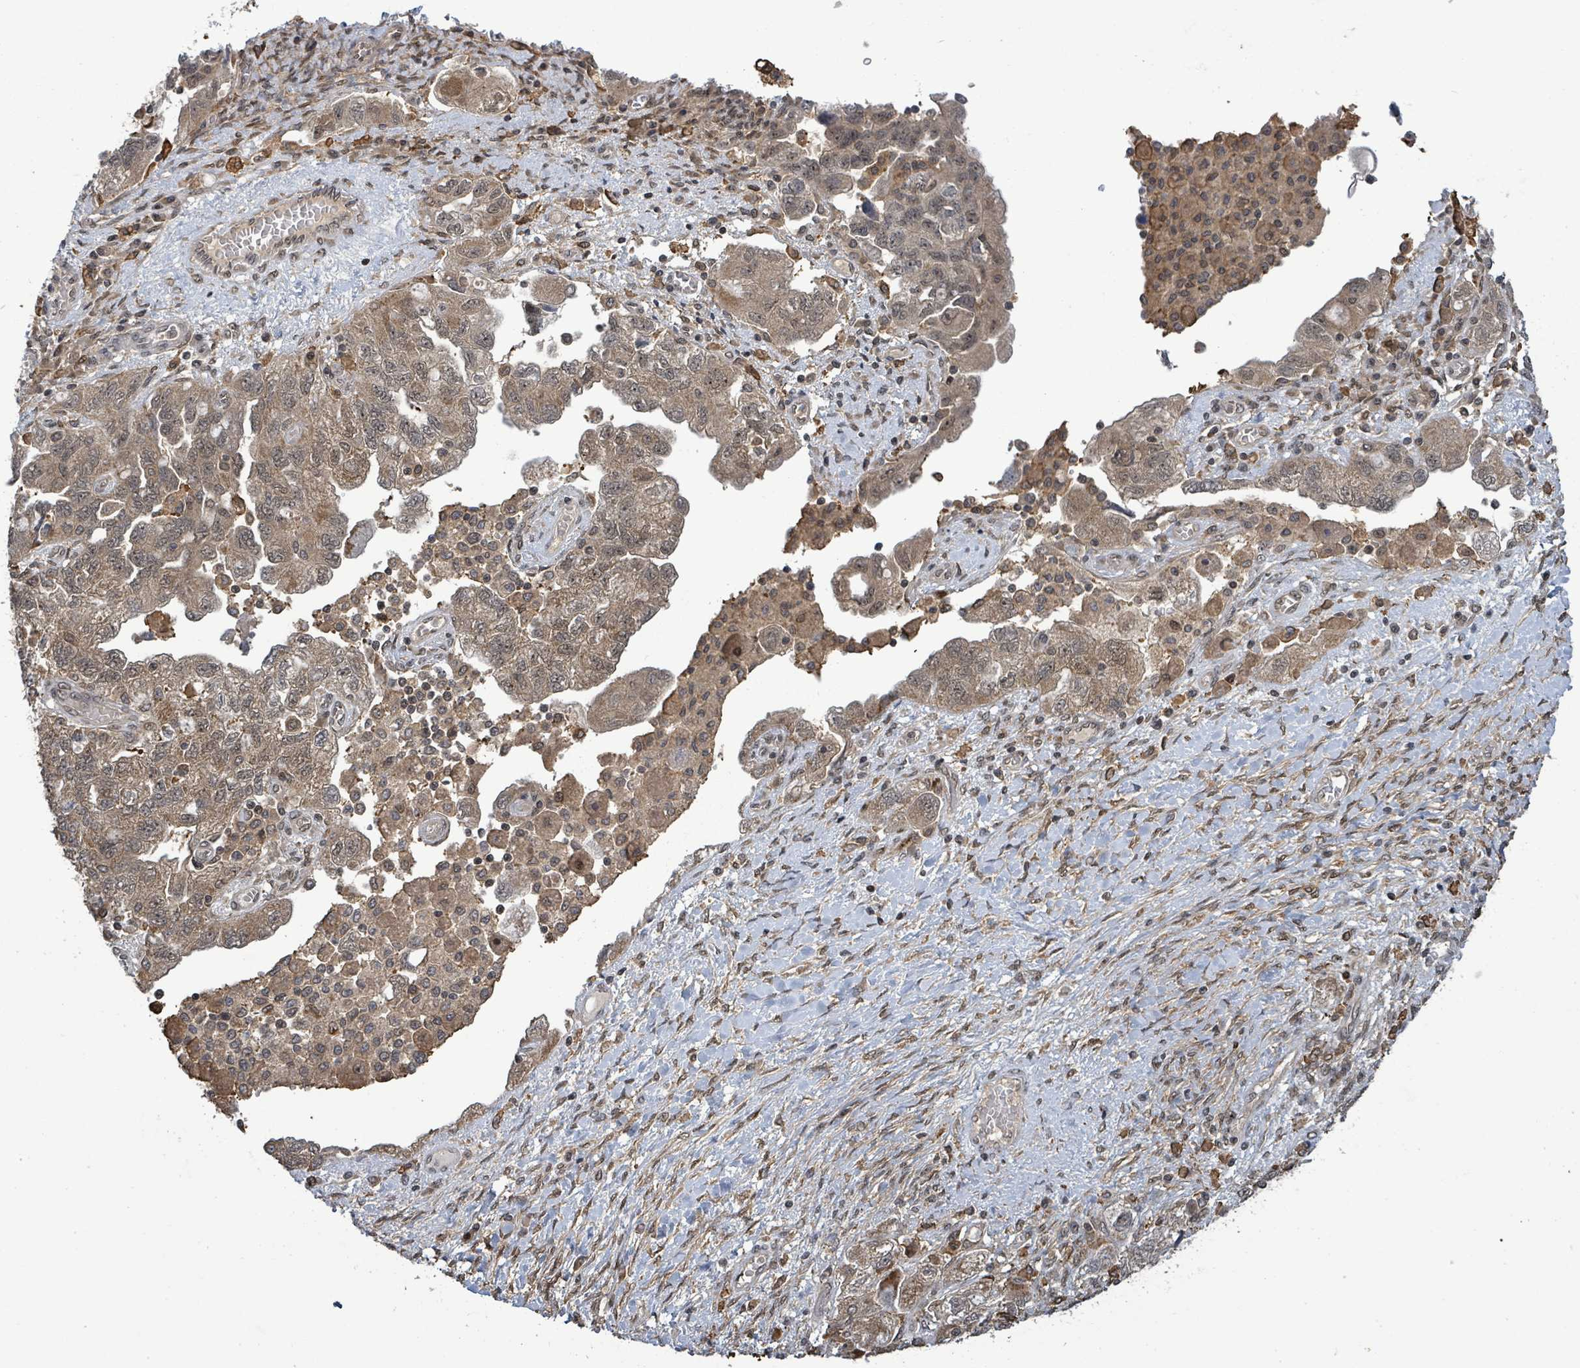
{"staining": {"intensity": "moderate", "quantity": ">75%", "location": "cytoplasmic/membranous"}, "tissue": "ovarian cancer", "cell_type": "Tumor cells", "image_type": "cancer", "snomed": [{"axis": "morphology", "description": "Carcinoma, NOS"}, {"axis": "morphology", "description": "Cystadenocarcinoma, serous, NOS"}, {"axis": "topography", "description": "Ovary"}], "caption": "Immunohistochemical staining of ovarian cancer (carcinoma) exhibits moderate cytoplasmic/membranous protein positivity in about >75% of tumor cells.", "gene": "FBXO6", "patient": {"sex": "female", "age": 69}}